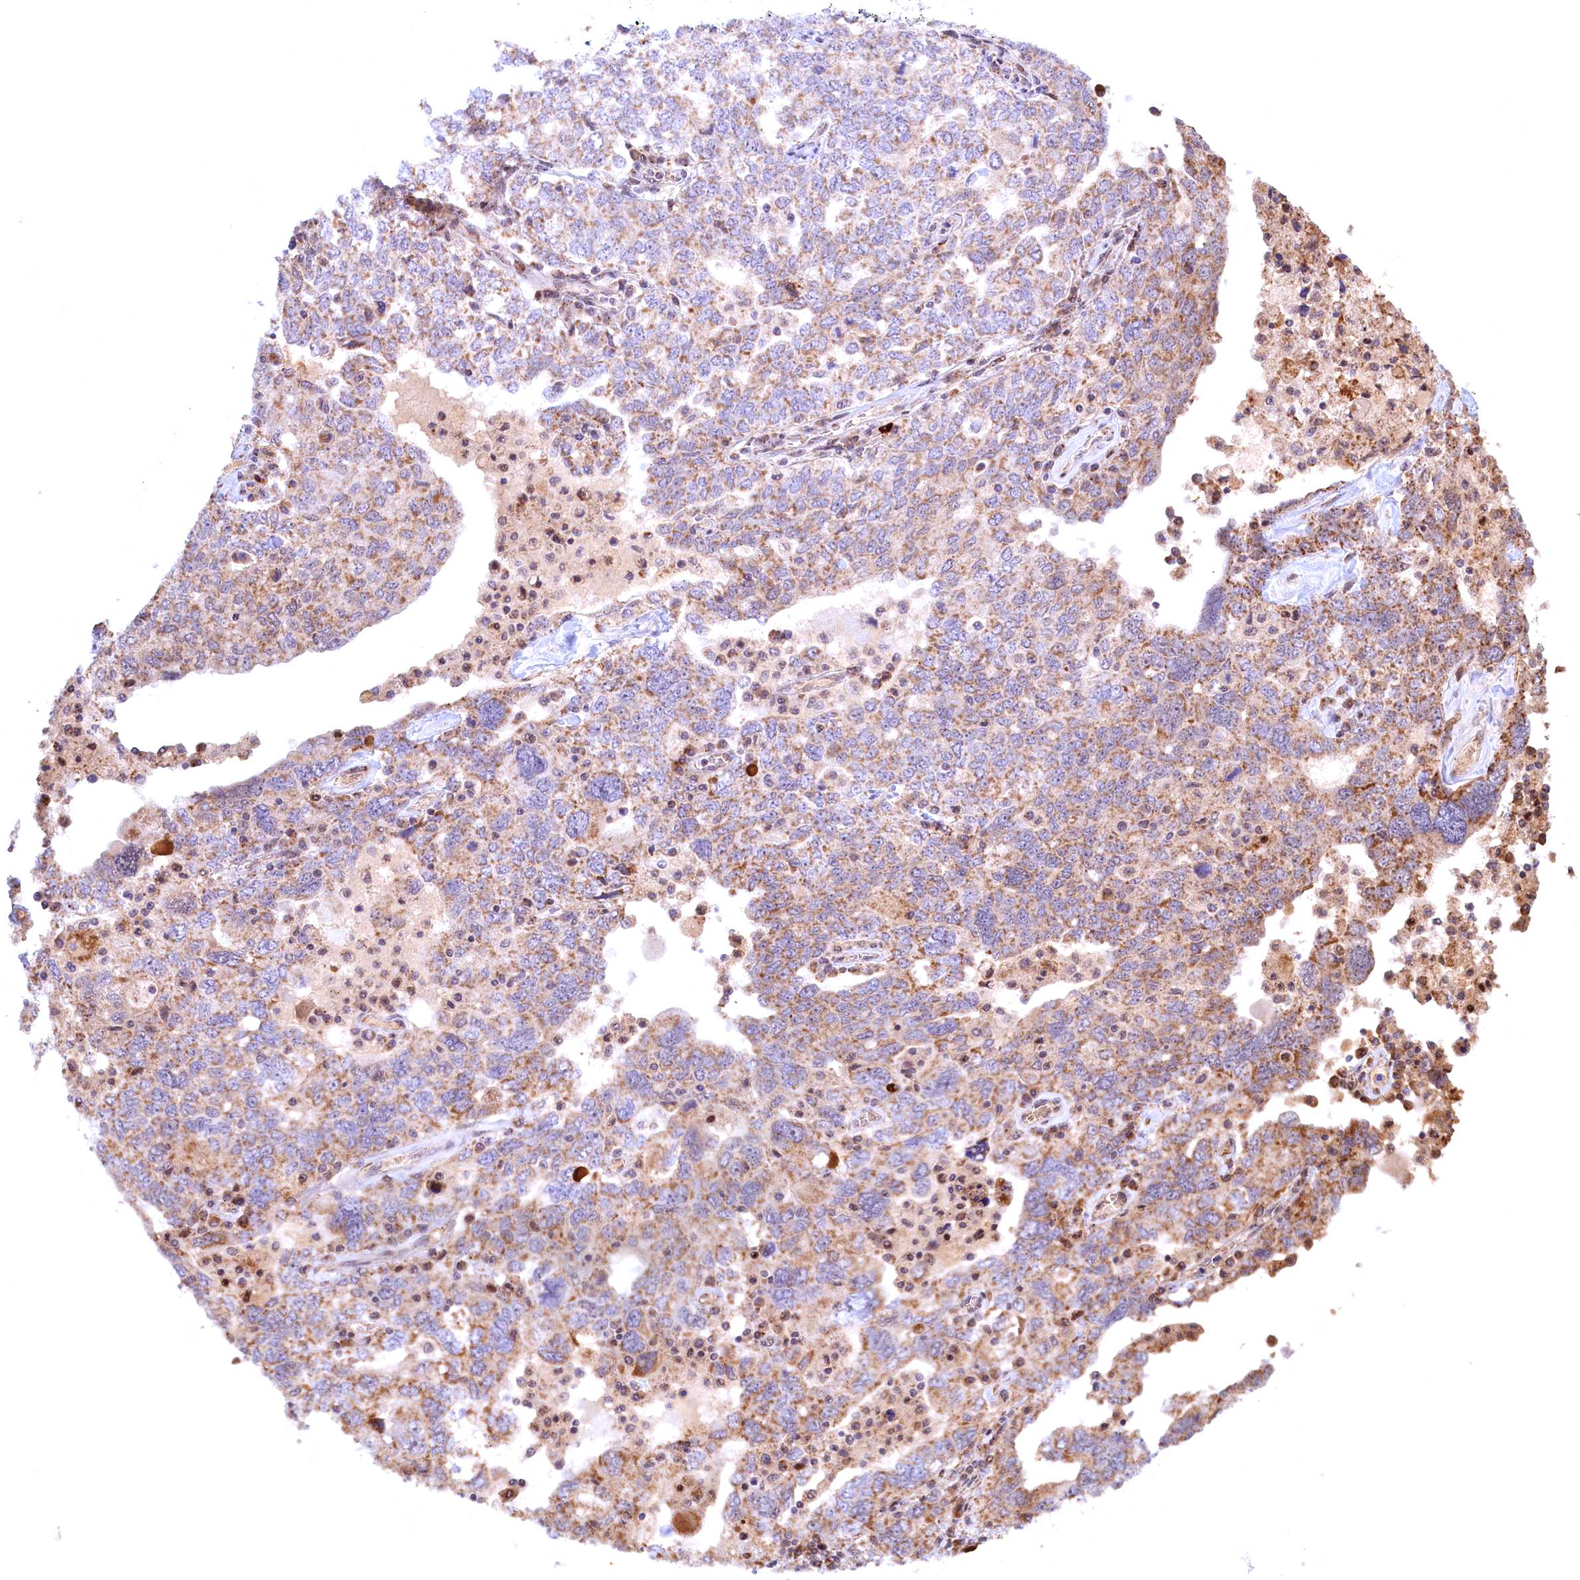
{"staining": {"intensity": "moderate", "quantity": ">75%", "location": "cytoplasmic/membranous"}, "tissue": "ovarian cancer", "cell_type": "Tumor cells", "image_type": "cancer", "snomed": [{"axis": "morphology", "description": "Carcinoma, endometroid"}, {"axis": "topography", "description": "Ovary"}], "caption": "Brown immunohistochemical staining in ovarian endometroid carcinoma shows moderate cytoplasmic/membranous expression in approximately >75% of tumor cells. The staining was performed using DAB (3,3'-diaminobenzidine), with brown indicating positive protein expression. Nuclei are stained blue with hematoxylin.", "gene": "PLA2G10", "patient": {"sex": "female", "age": 62}}